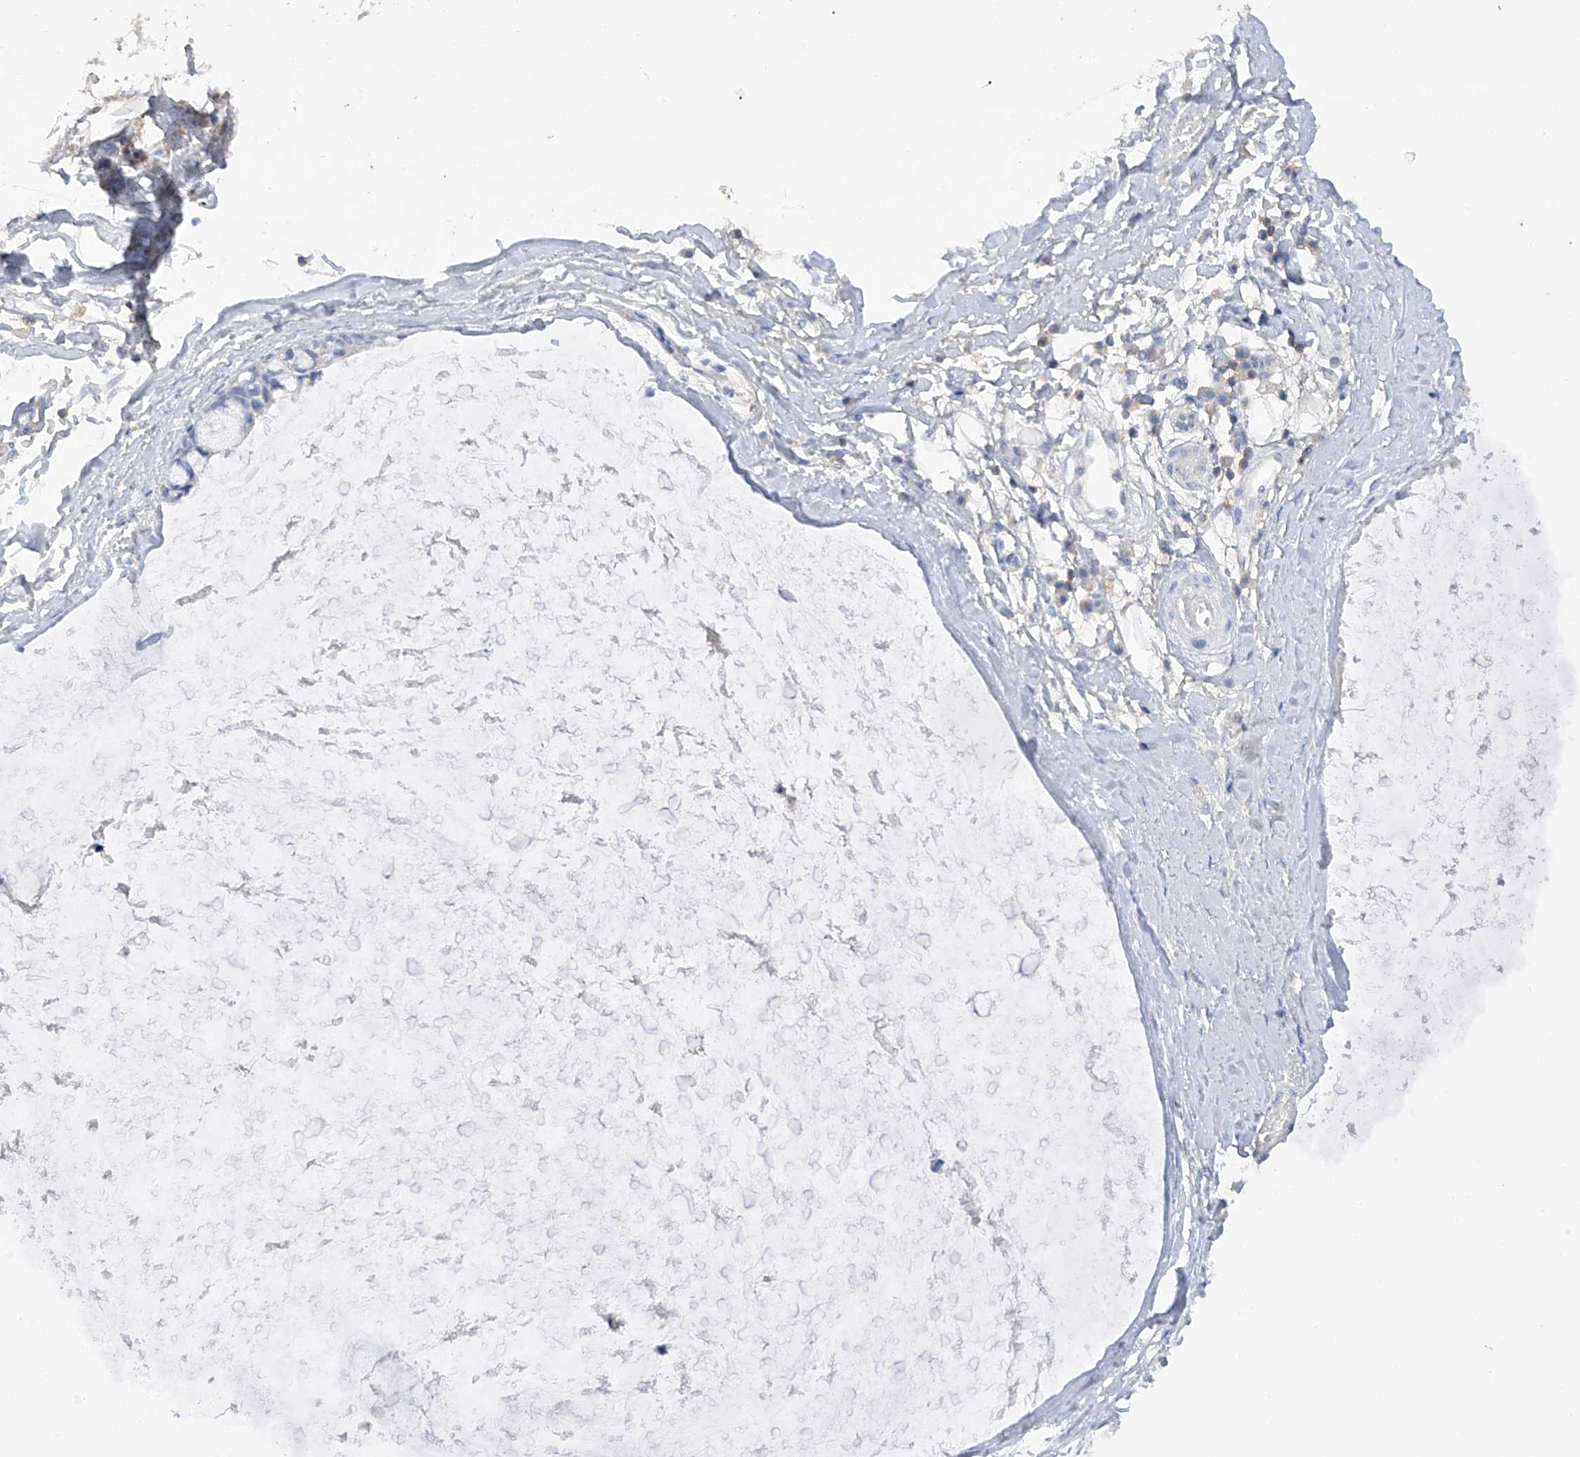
{"staining": {"intensity": "negative", "quantity": "none", "location": "none"}, "tissue": "ovarian cancer", "cell_type": "Tumor cells", "image_type": "cancer", "snomed": [{"axis": "morphology", "description": "Cystadenocarcinoma, mucinous, NOS"}, {"axis": "topography", "description": "Ovary"}], "caption": "Ovarian cancer (mucinous cystadenocarcinoma) was stained to show a protein in brown. There is no significant positivity in tumor cells. (Stains: DAB (3,3'-diaminobenzidine) immunohistochemistry (IHC) with hematoxylin counter stain, Microscopy: brightfield microscopy at high magnification).", "gene": "HAS3", "patient": {"sex": "female", "age": 39}}